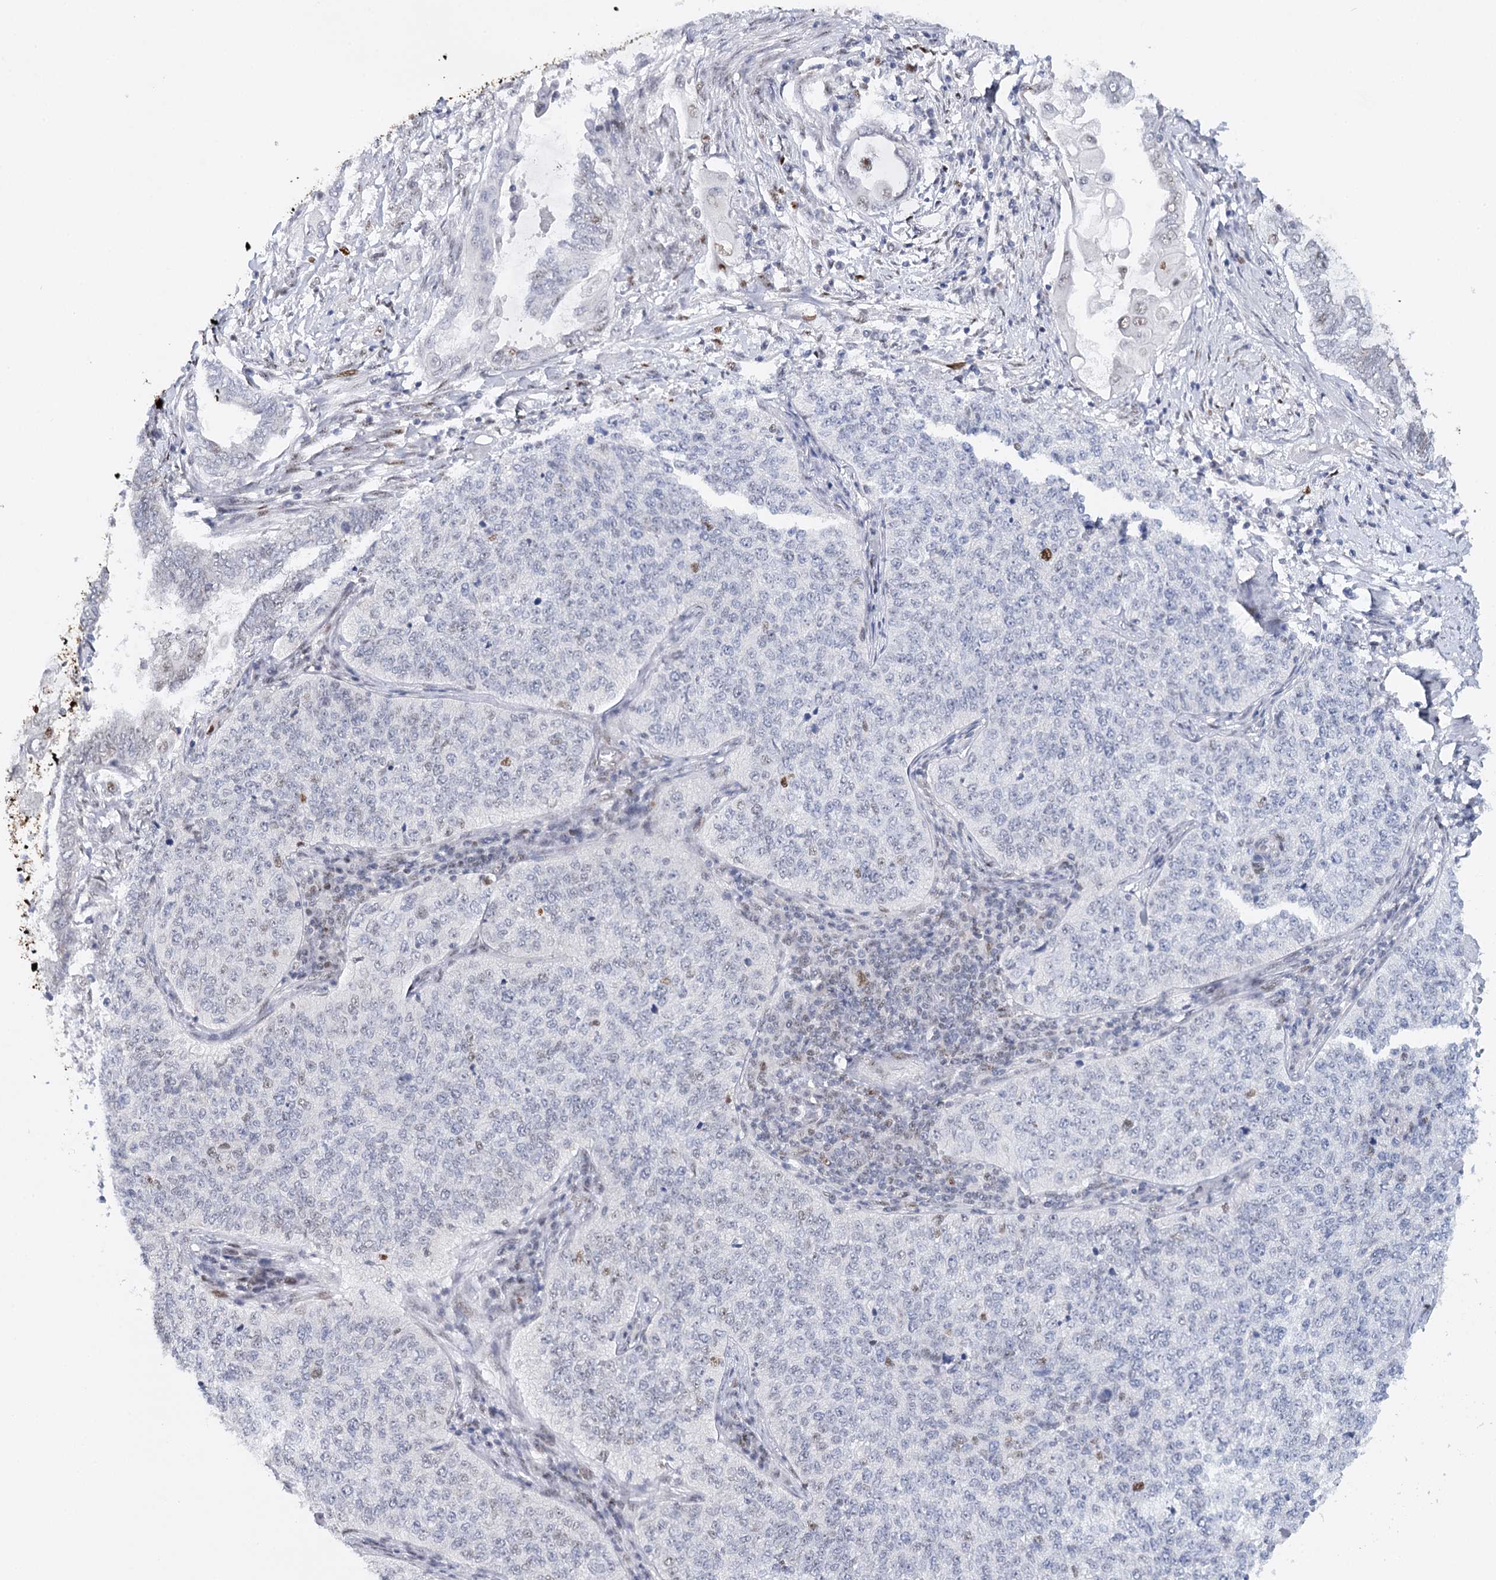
{"staining": {"intensity": "weak", "quantity": "<25%", "location": "nuclear"}, "tissue": "cervical cancer", "cell_type": "Tumor cells", "image_type": "cancer", "snomed": [{"axis": "morphology", "description": "Squamous cell carcinoma, NOS"}, {"axis": "topography", "description": "Cervix"}], "caption": "The IHC histopathology image has no significant positivity in tumor cells of cervical cancer tissue. Brightfield microscopy of IHC stained with DAB (brown) and hematoxylin (blue), captured at high magnification.", "gene": "TP53", "patient": {"sex": "female", "age": 35}}